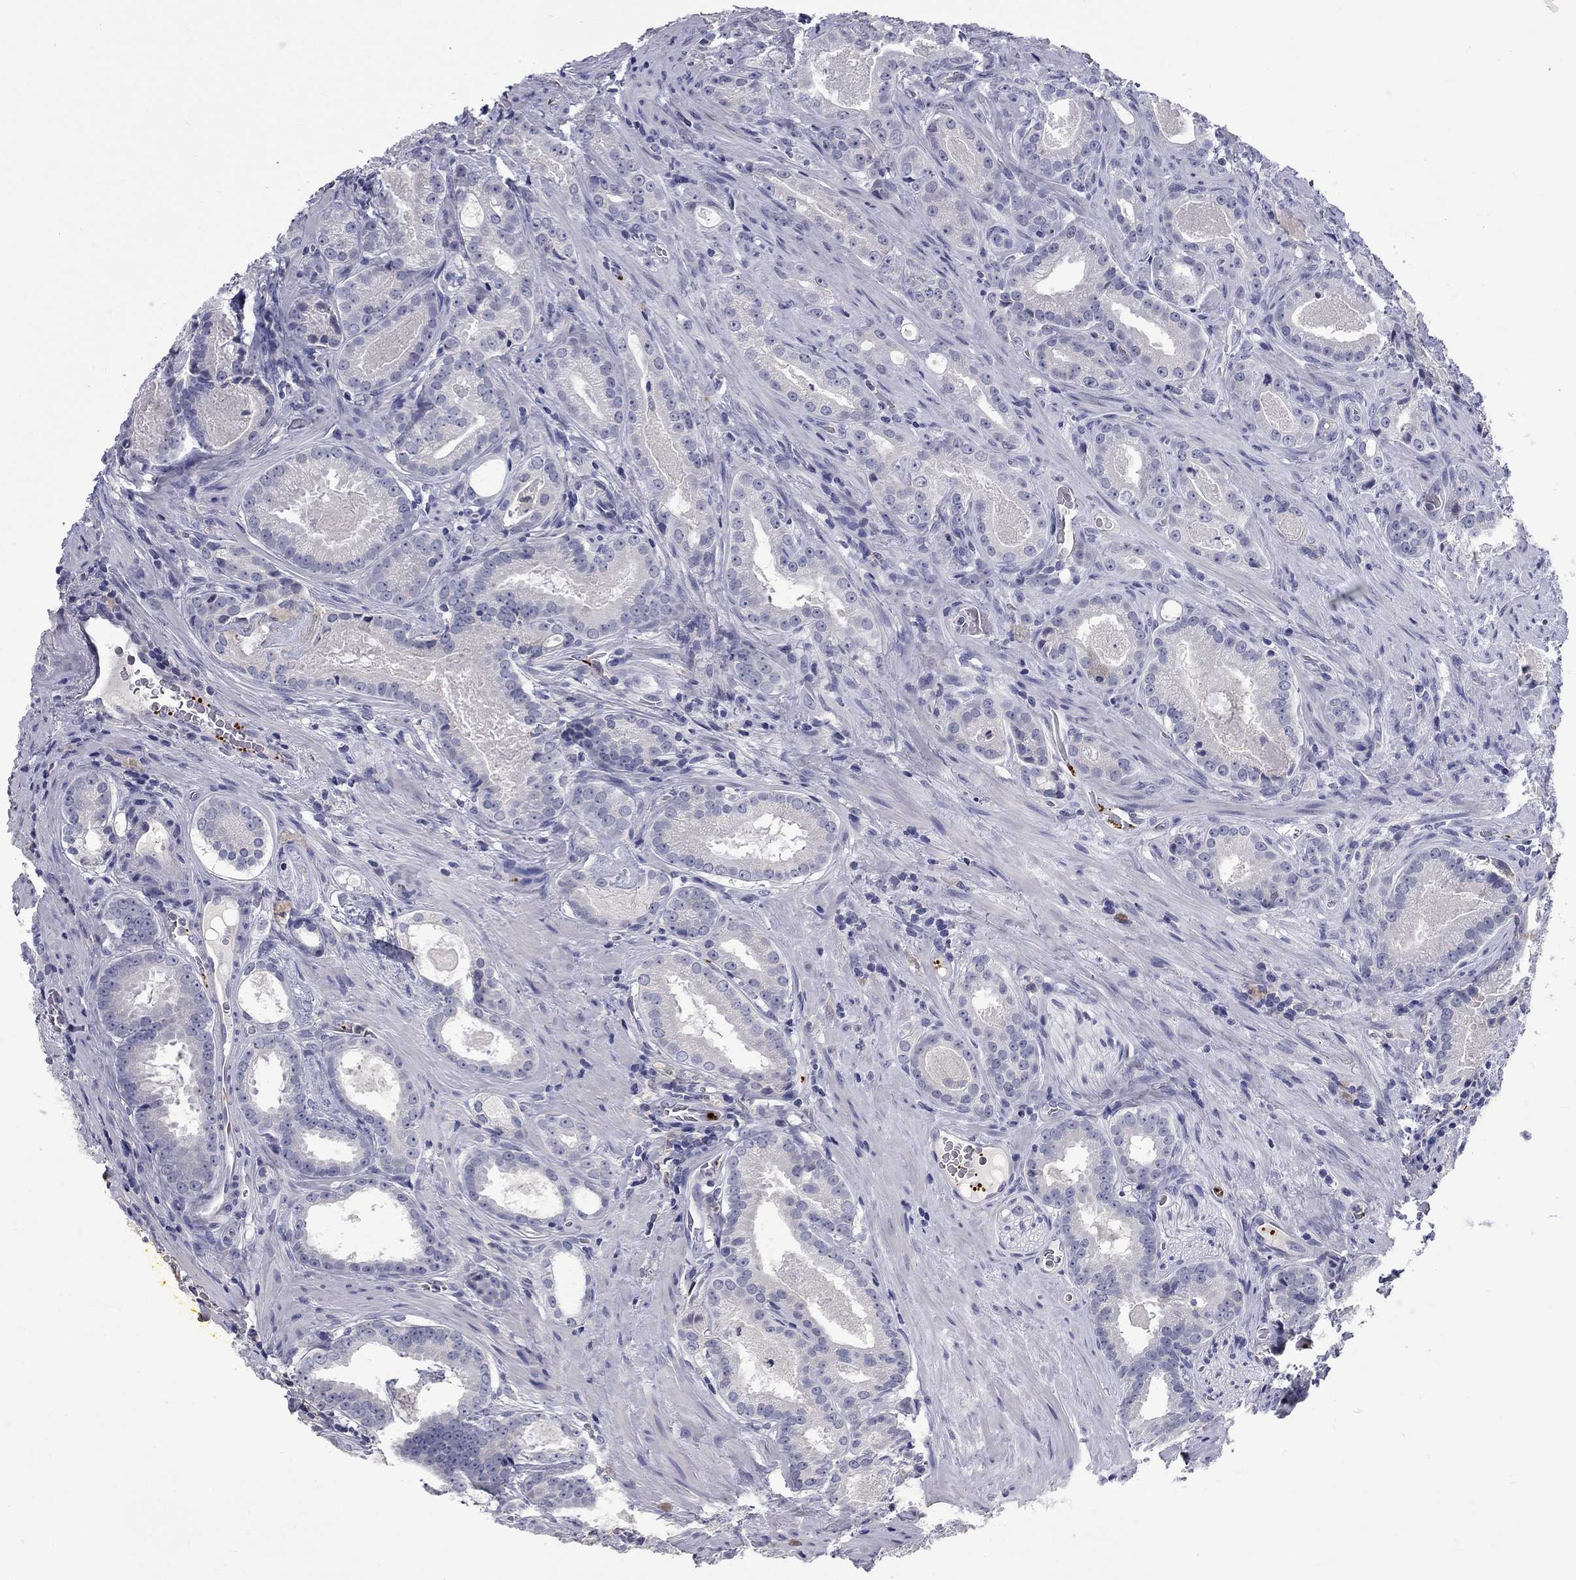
{"staining": {"intensity": "negative", "quantity": "none", "location": "none"}, "tissue": "prostate cancer", "cell_type": "Tumor cells", "image_type": "cancer", "snomed": [{"axis": "morphology", "description": "Adenocarcinoma, NOS"}, {"axis": "topography", "description": "Prostate"}], "caption": "The IHC micrograph has no significant positivity in tumor cells of prostate adenocarcinoma tissue.", "gene": "PLEK", "patient": {"sex": "male", "age": 61}}